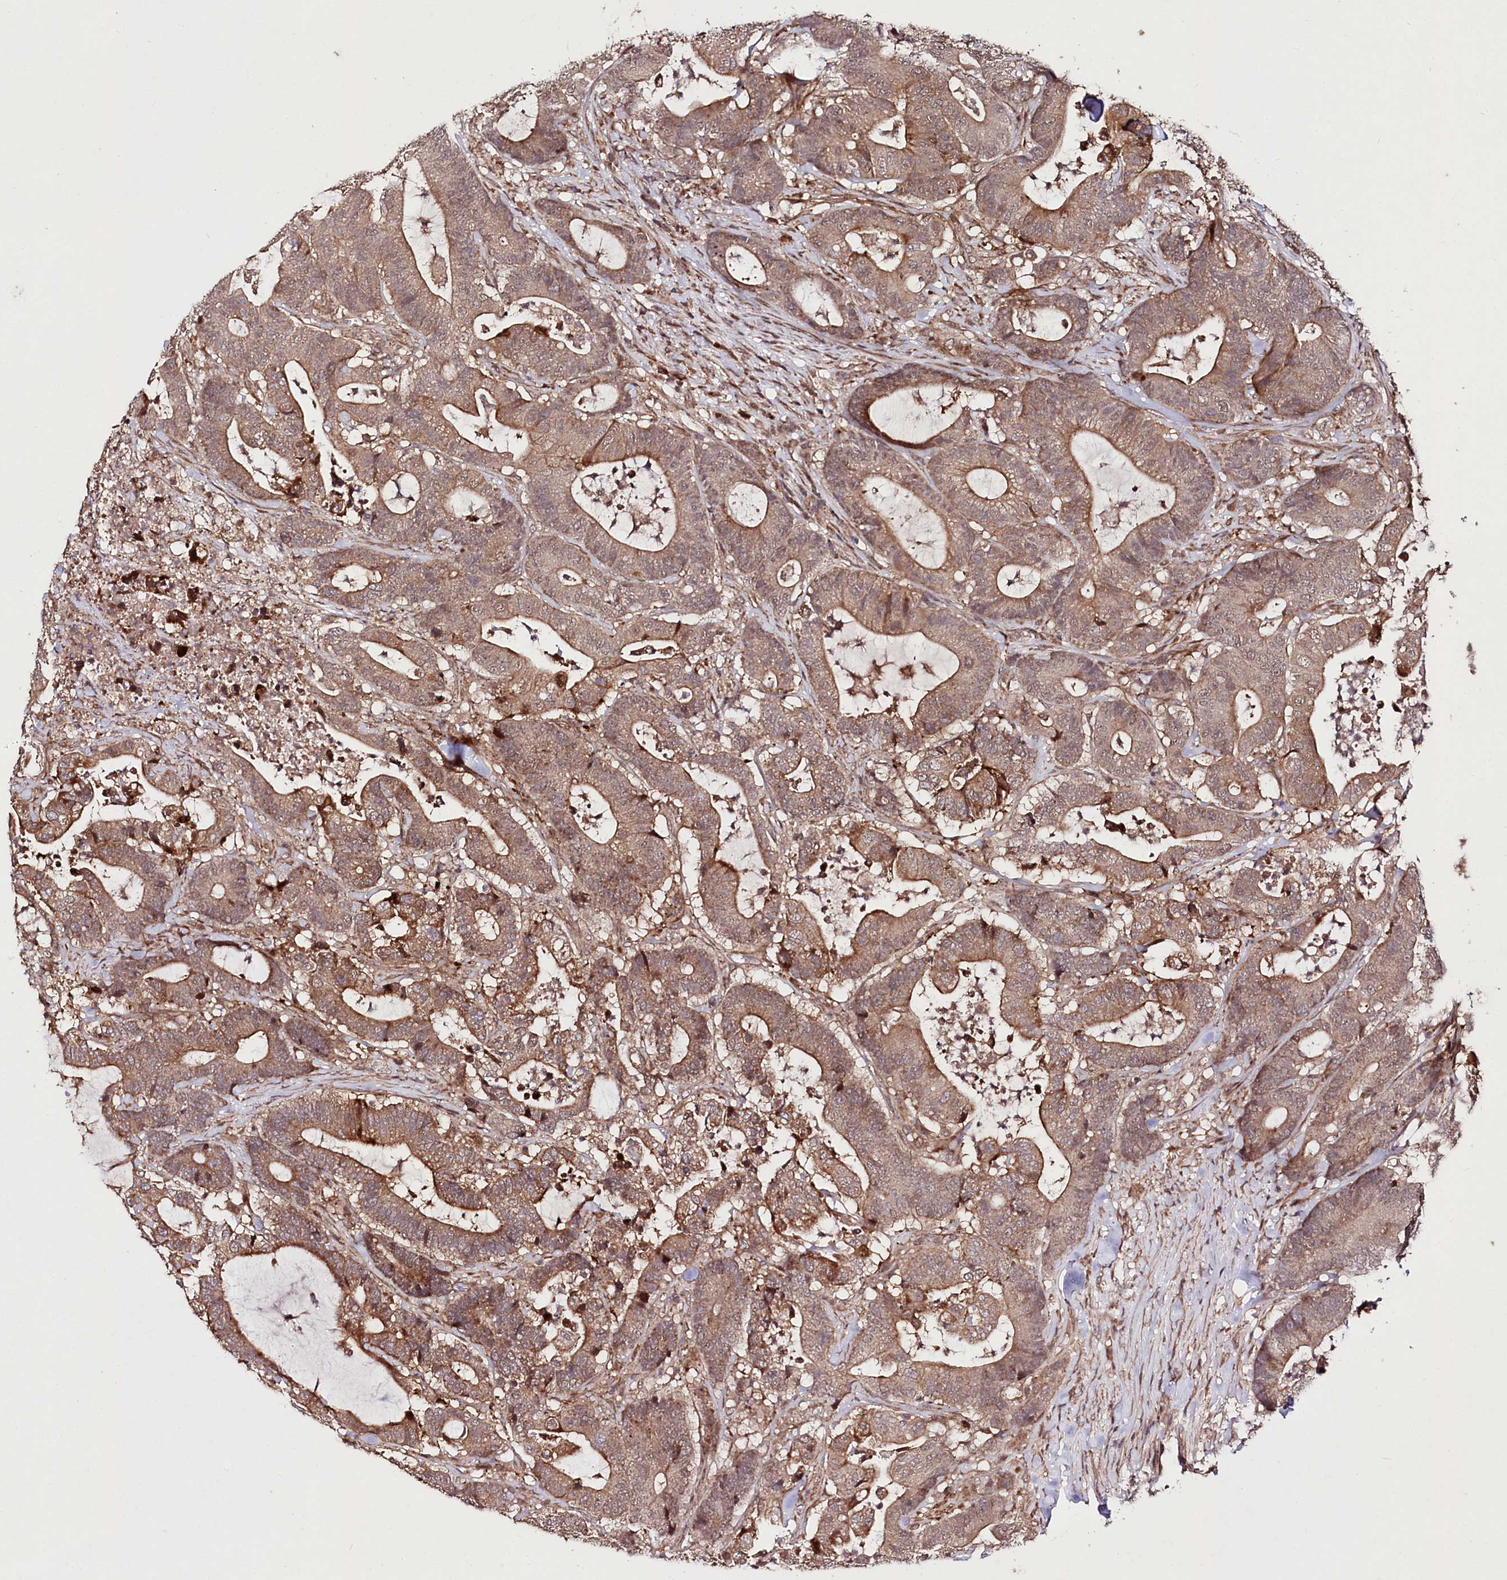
{"staining": {"intensity": "moderate", "quantity": ">75%", "location": "cytoplasmic/membranous"}, "tissue": "colorectal cancer", "cell_type": "Tumor cells", "image_type": "cancer", "snomed": [{"axis": "morphology", "description": "Adenocarcinoma, NOS"}, {"axis": "topography", "description": "Colon"}], "caption": "Moderate cytoplasmic/membranous positivity for a protein is identified in approximately >75% of tumor cells of colorectal cancer (adenocarcinoma) using immunohistochemistry.", "gene": "PHLDB1", "patient": {"sex": "female", "age": 84}}